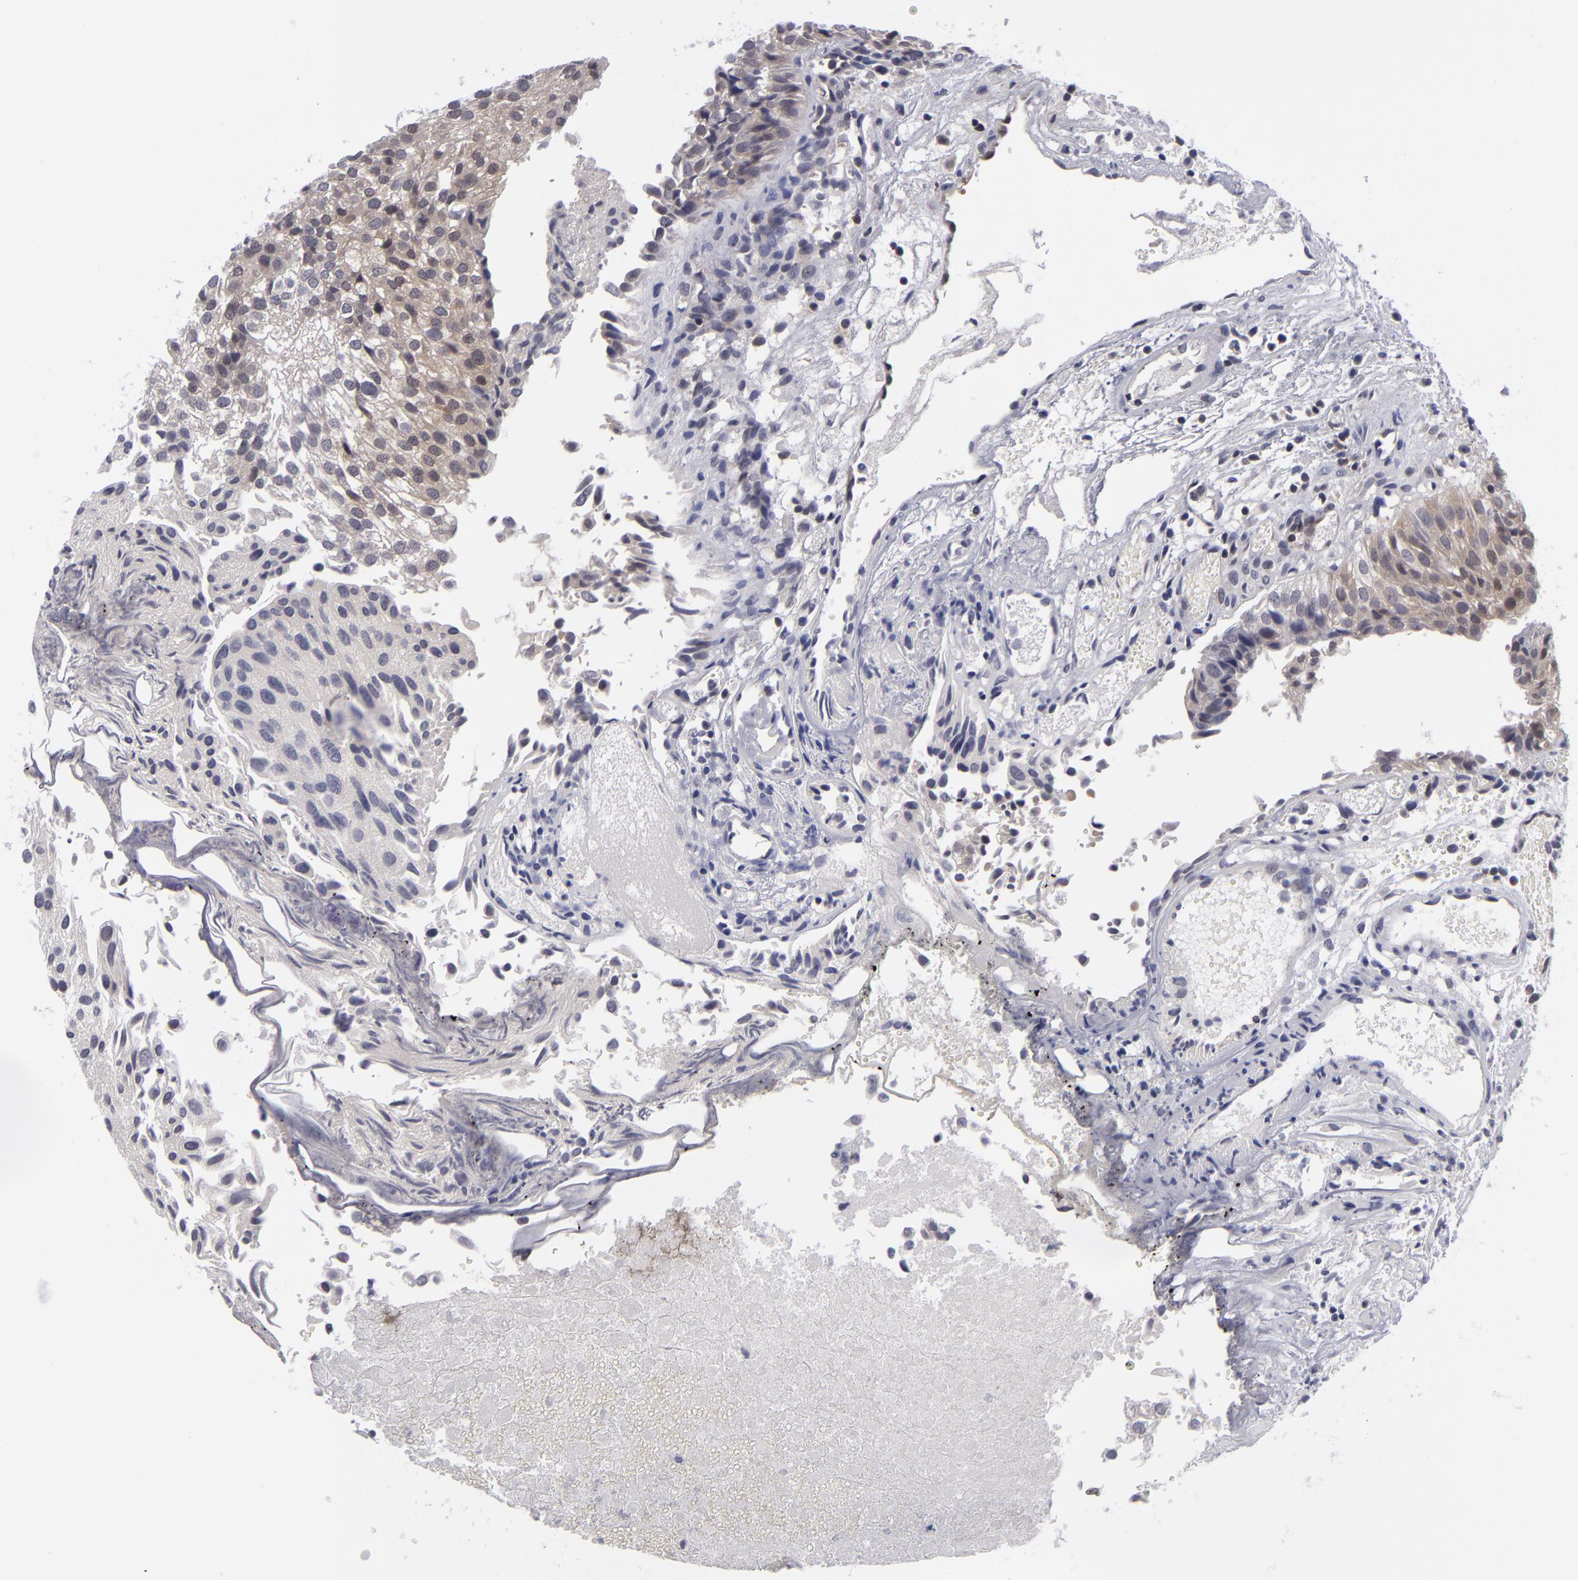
{"staining": {"intensity": "weak", "quantity": "25%-75%", "location": "cytoplasmic/membranous"}, "tissue": "urothelial cancer", "cell_type": "Tumor cells", "image_type": "cancer", "snomed": [{"axis": "morphology", "description": "Urothelial carcinoma, Low grade"}, {"axis": "topography", "description": "Urinary bladder"}], "caption": "Brown immunohistochemical staining in urothelial carcinoma (low-grade) displays weak cytoplasmic/membranous staining in about 25%-75% of tumor cells.", "gene": "BCL10", "patient": {"sex": "female", "age": 89}}